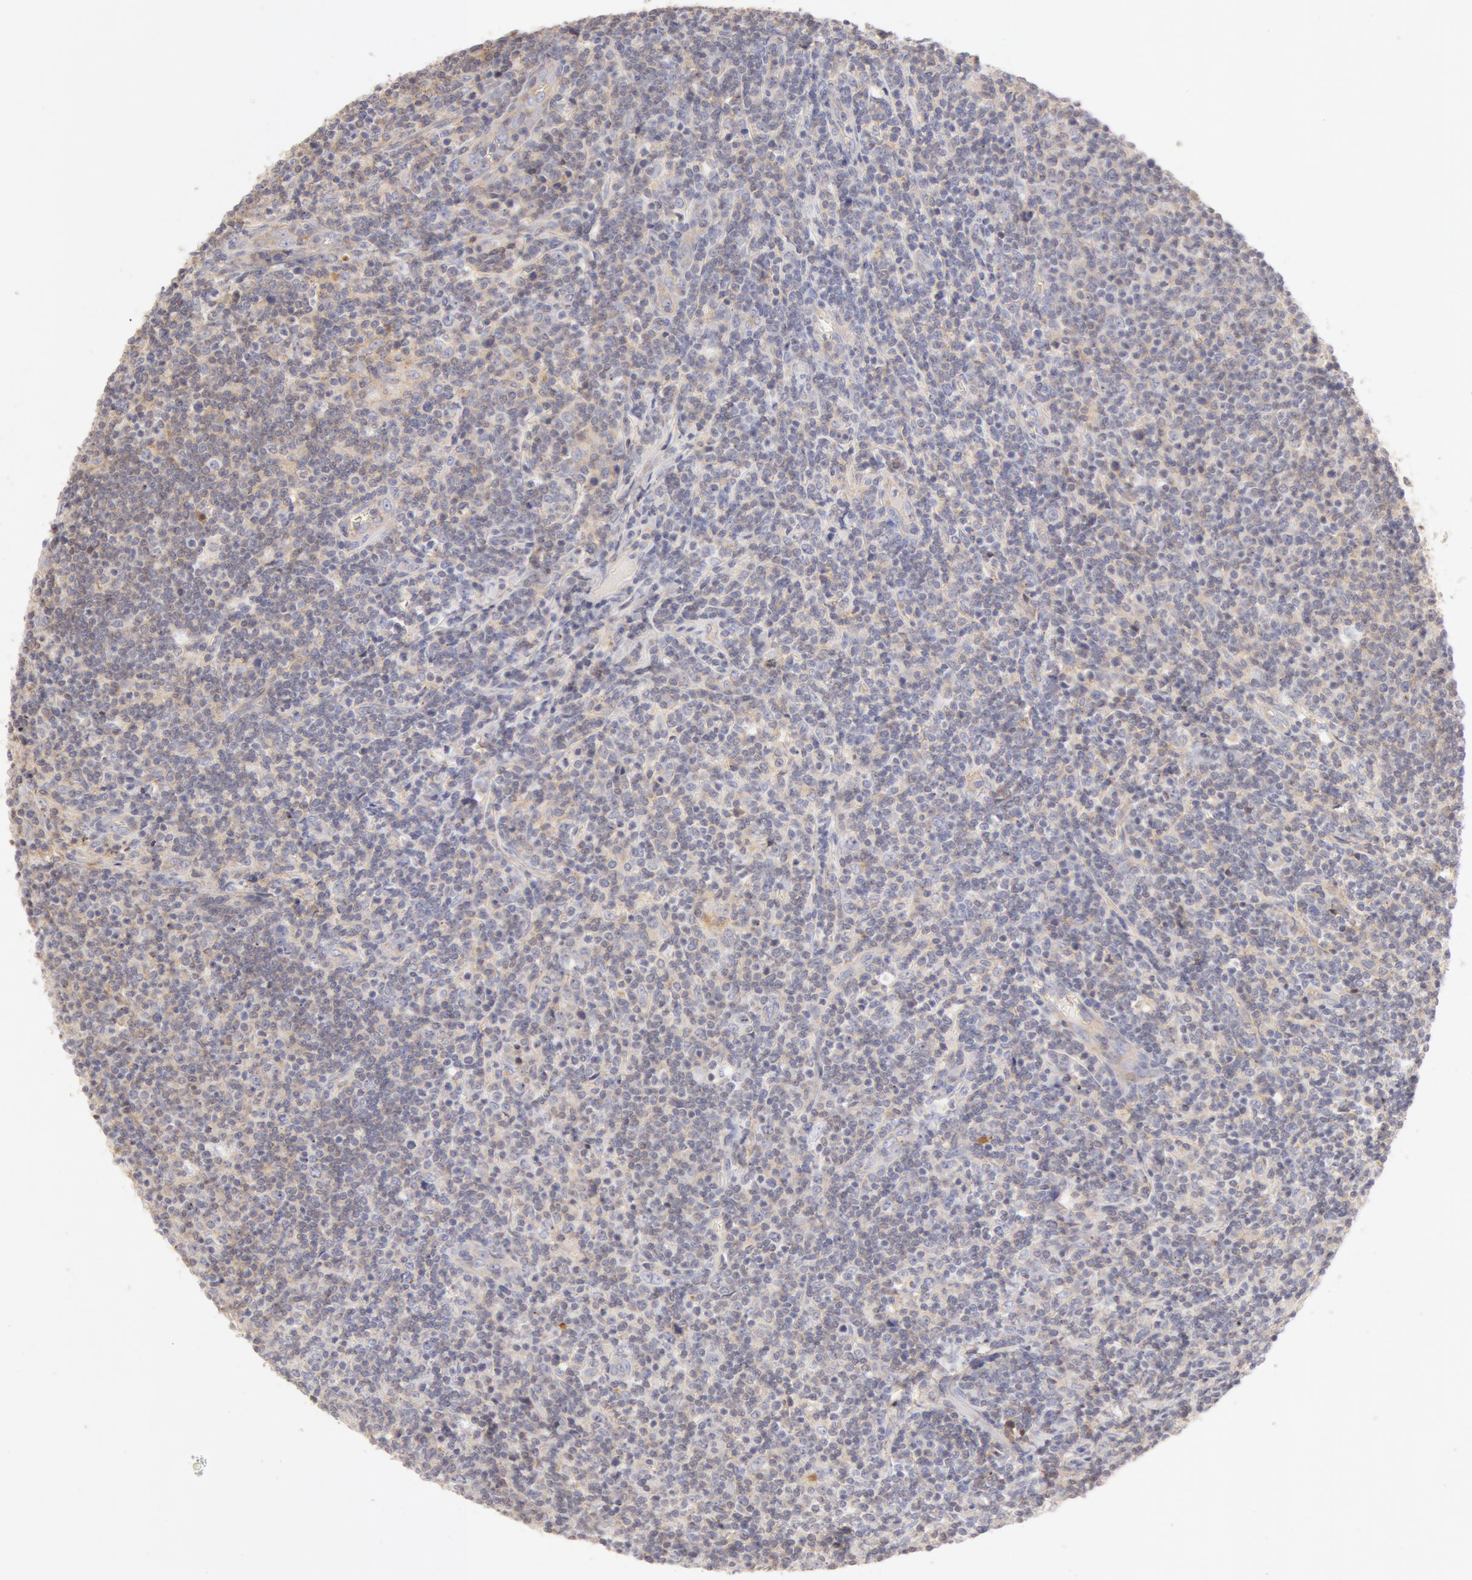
{"staining": {"intensity": "weak", "quantity": "25%-75%", "location": "cytoplasmic/membranous"}, "tissue": "lymphoma", "cell_type": "Tumor cells", "image_type": "cancer", "snomed": [{"axis": "morphology", "description": "Malignant lymphoma, non-Hodgkin's type, Low grade"}, {"axis": "topography", "description": "Lymph node"}], "caption": "Approximately 25%-75% of tumor cells in malignant lymphoma, non-Hodgkin's type (low-grade) reveal weak cytoplasmic/membranous protein positivity as visualized by brown immunohistochemical staining.", "gene": "GC", "patient": {"sex": "male", "age": 74}}